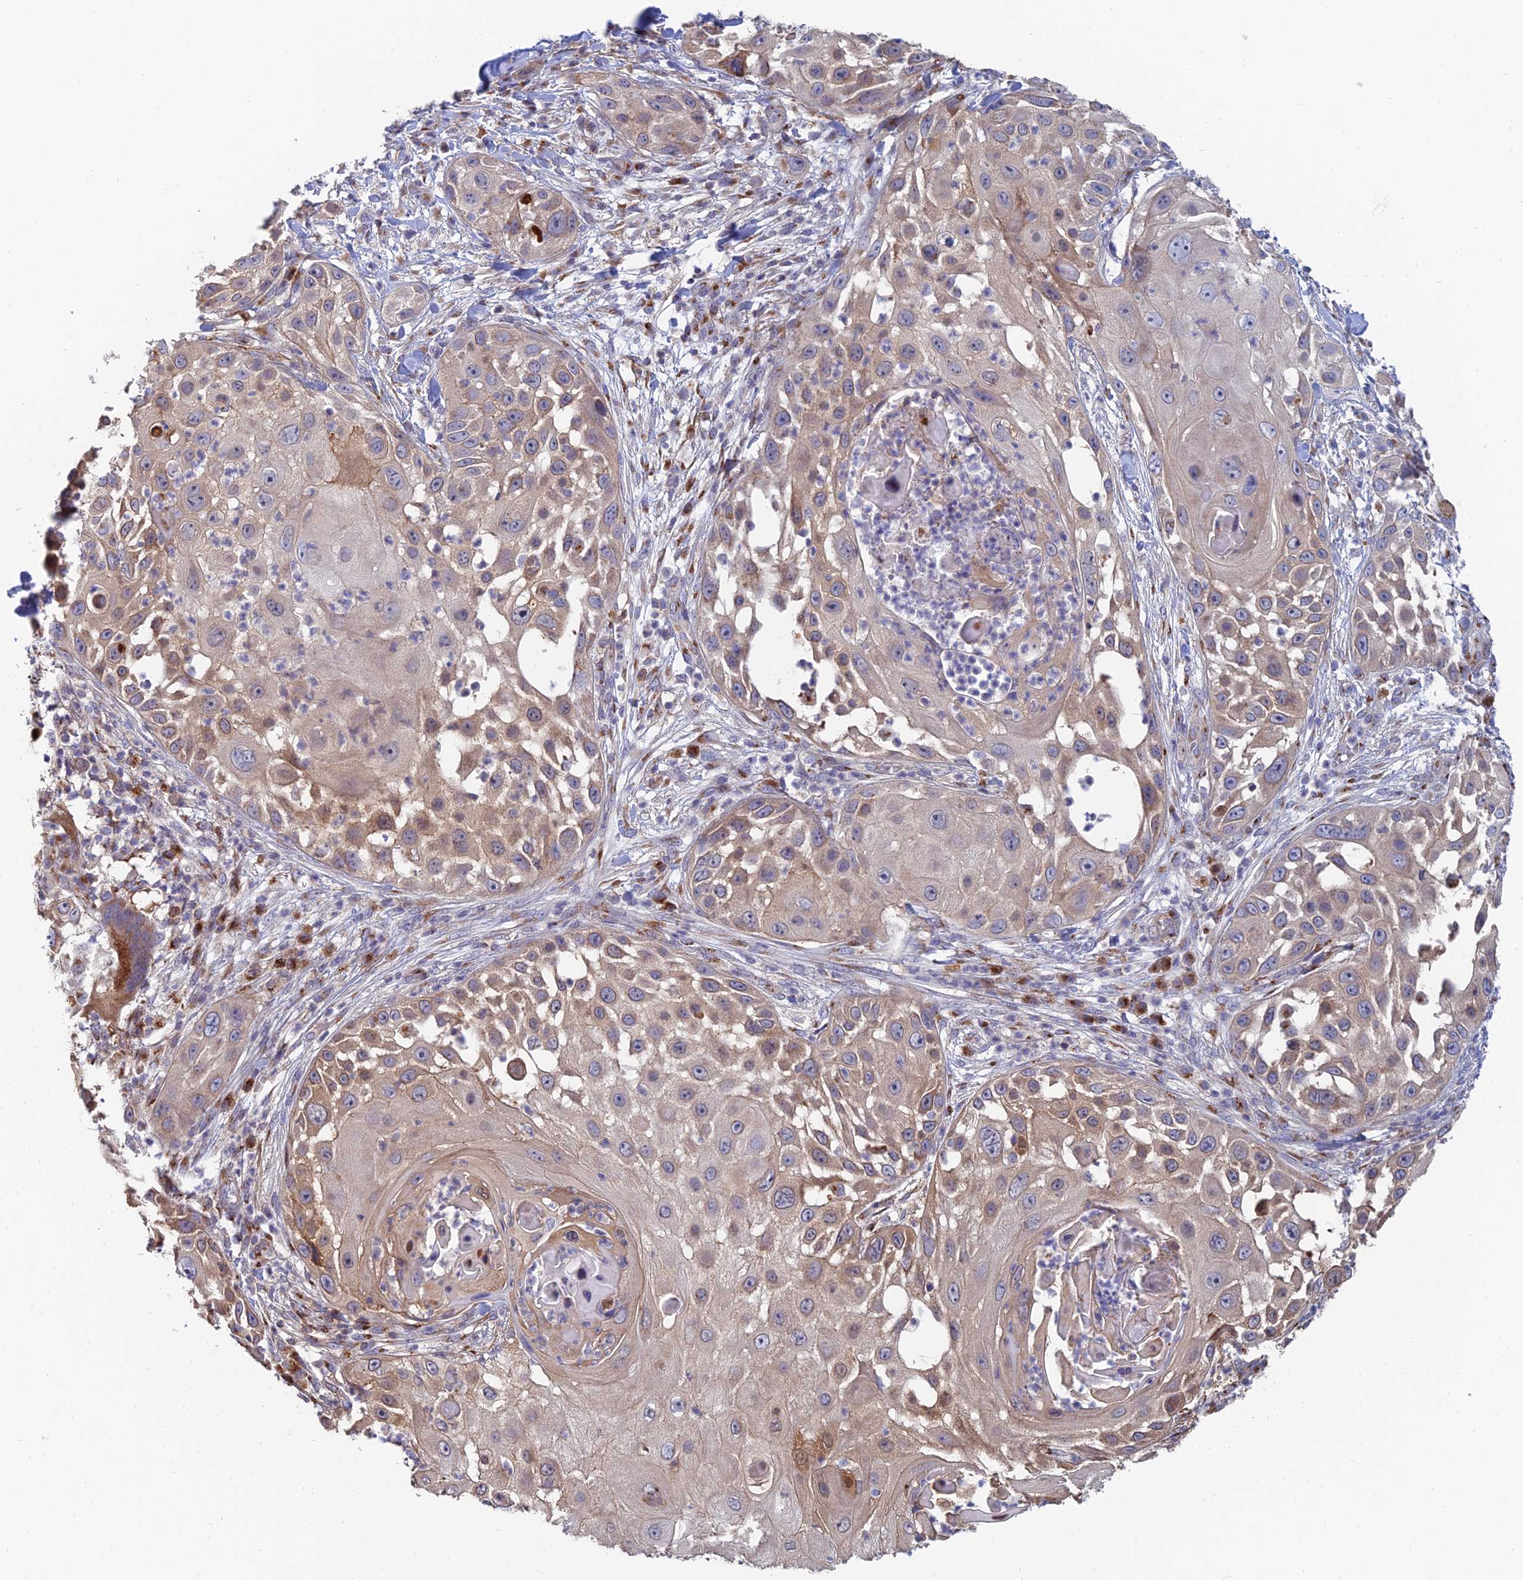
{"staining": {"intensity": "moderate", "quantity": "25%-75%", "location": "cytoplasmic/membranous"}, "tissue": "skin cancer", "cell_type": "Tumor cells", "image_type": "cancer", "snomed": [{"axis": "morphology", "description": "Squamous cell carcinoma, NOS"}, {"axis": "topography", "description": "Skin"}], "caption": "Immunohistochemistry (IHC) (DAB) staining of squamous cell carcinoma (skin) reveals moderate cytoplasmic/membranous protein positivity in about 25%-75% of tumor cells.", "gene": "HS2ST1", "patient": {"sex": "female", "age": 44}}